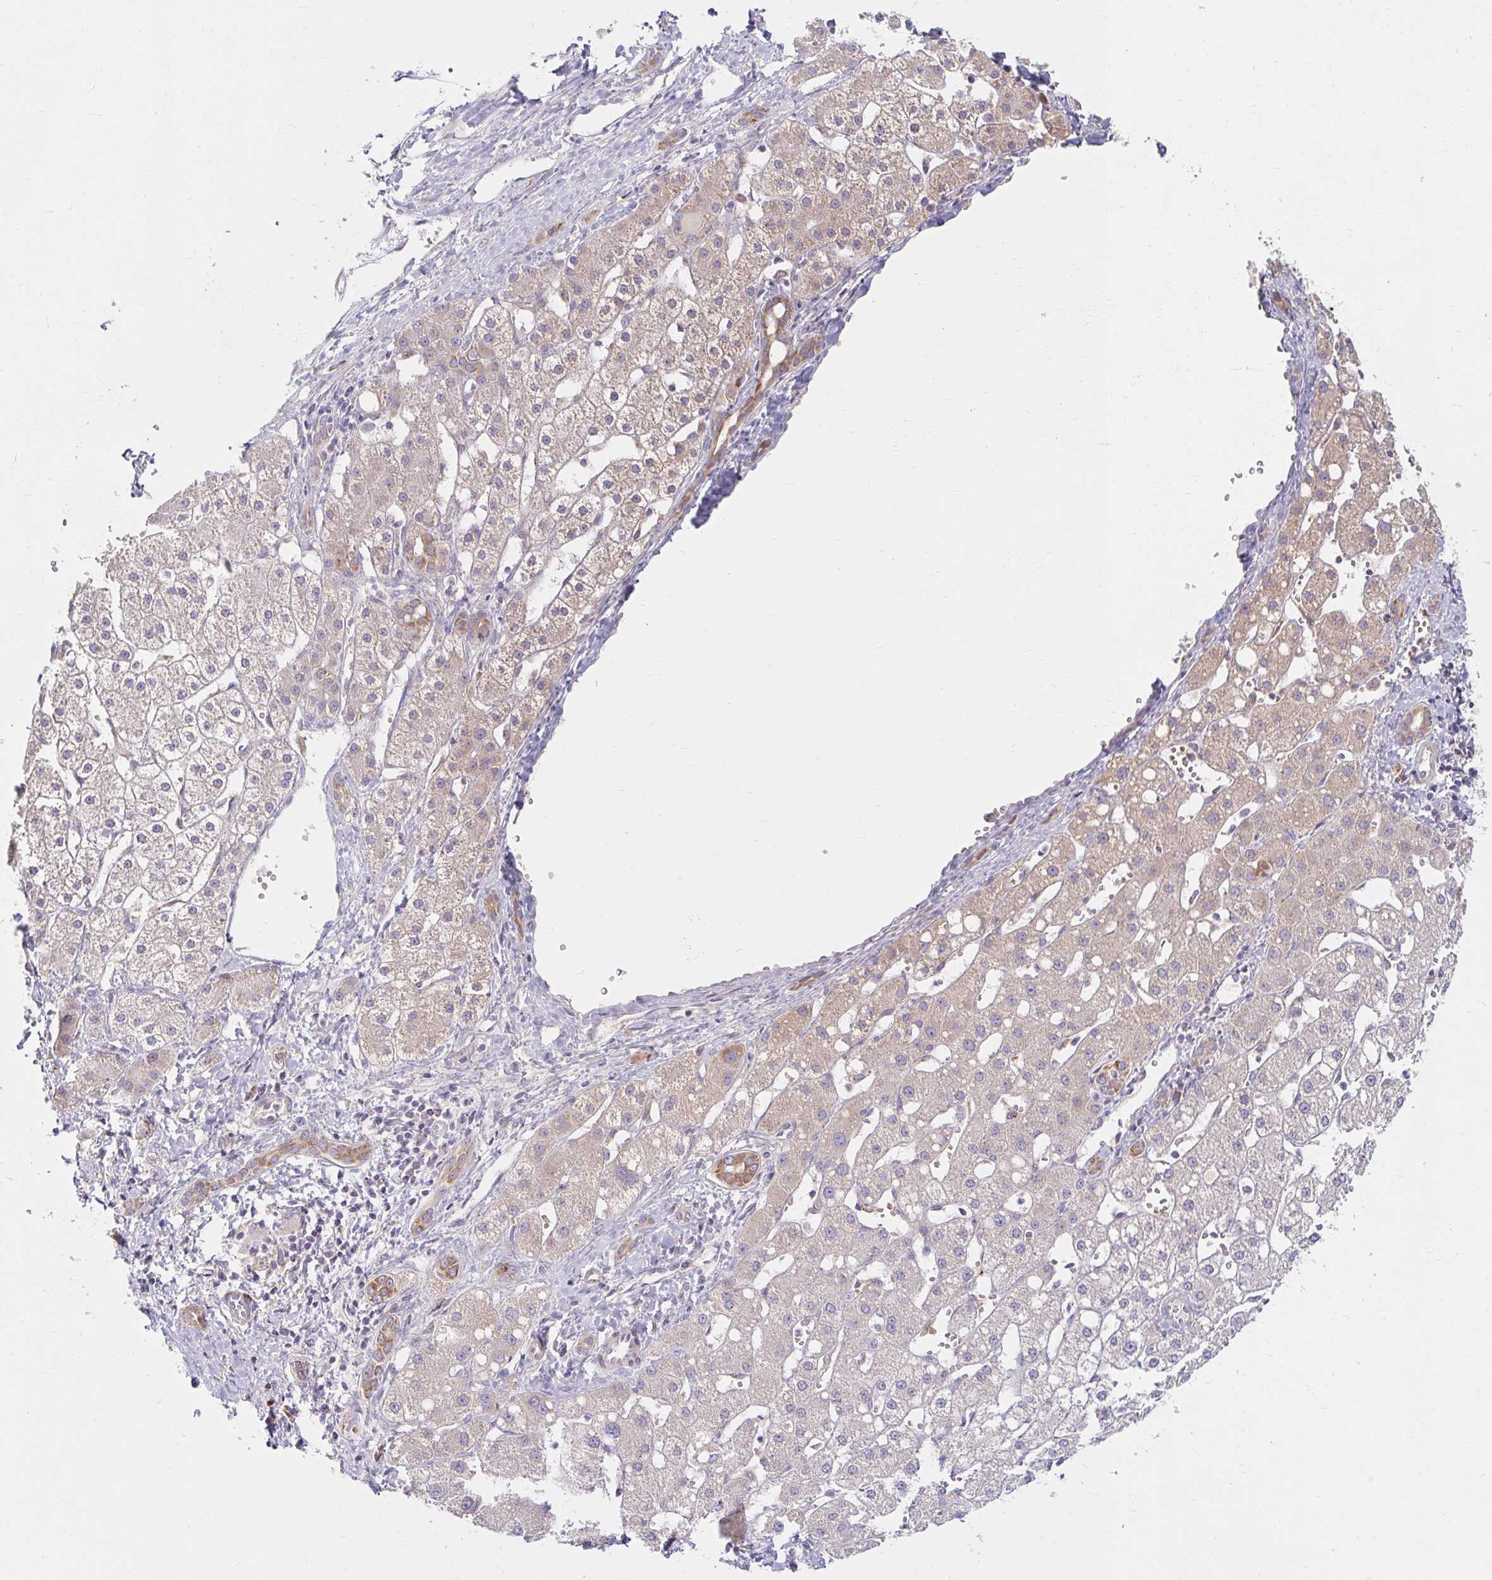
{"staining": {"intensity": "weak", "quantity": "<25%", "location": "cytoplasmic/membranous"}, "tissue": "liver cancer", "cell_type": "Tumor cells", "image_type": "cancer", "snomed": [{"axis": "morphology", "description": "Carcinoma, Hepatocellular, NOS"}, {"axis": "topography", "description": "Liver"}], "caption": "There is no significant positivity in tumor cells of hepatocellular carcinoma (liver).", "gene": "SKP2", "patient": {"sex": "male", "age": 67}}